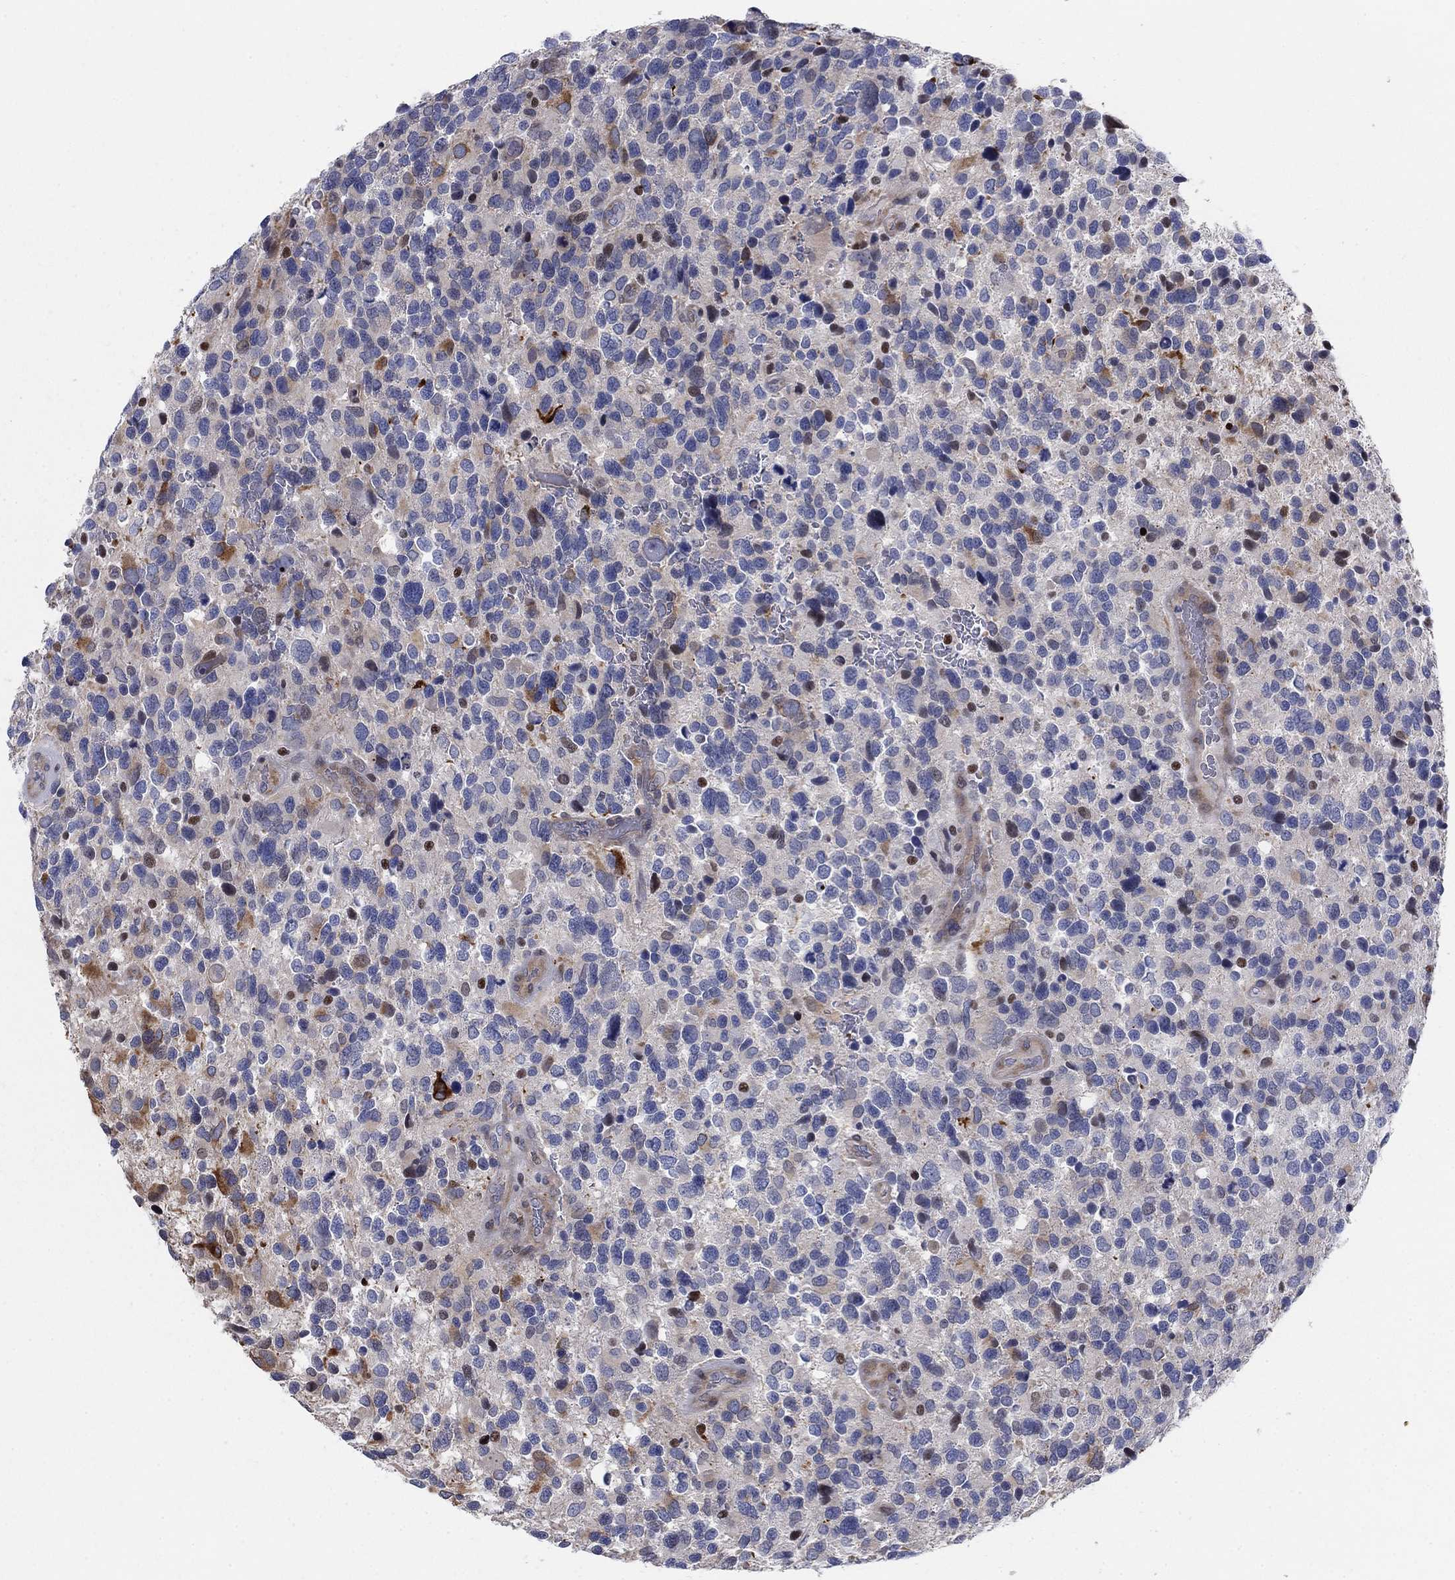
{"staining": {"intensity": "negative", "quantity": "none", "location": "none"}, "tissue": "glioma", "cell_type": "Tumor cells", "image_type": "cancer", "snomed": [{"axis": "morphology", "description": "Glioma, malignant, Low grade"}, {"axis": "topography", "description": "Brain"}], "caption": "Immunohistochemistry image of glioma stained for a protein (brown), which exhibits no staining in tumor cells.", "gene": "MYO3A", "patient": {"sex": "female", "age": 32}}